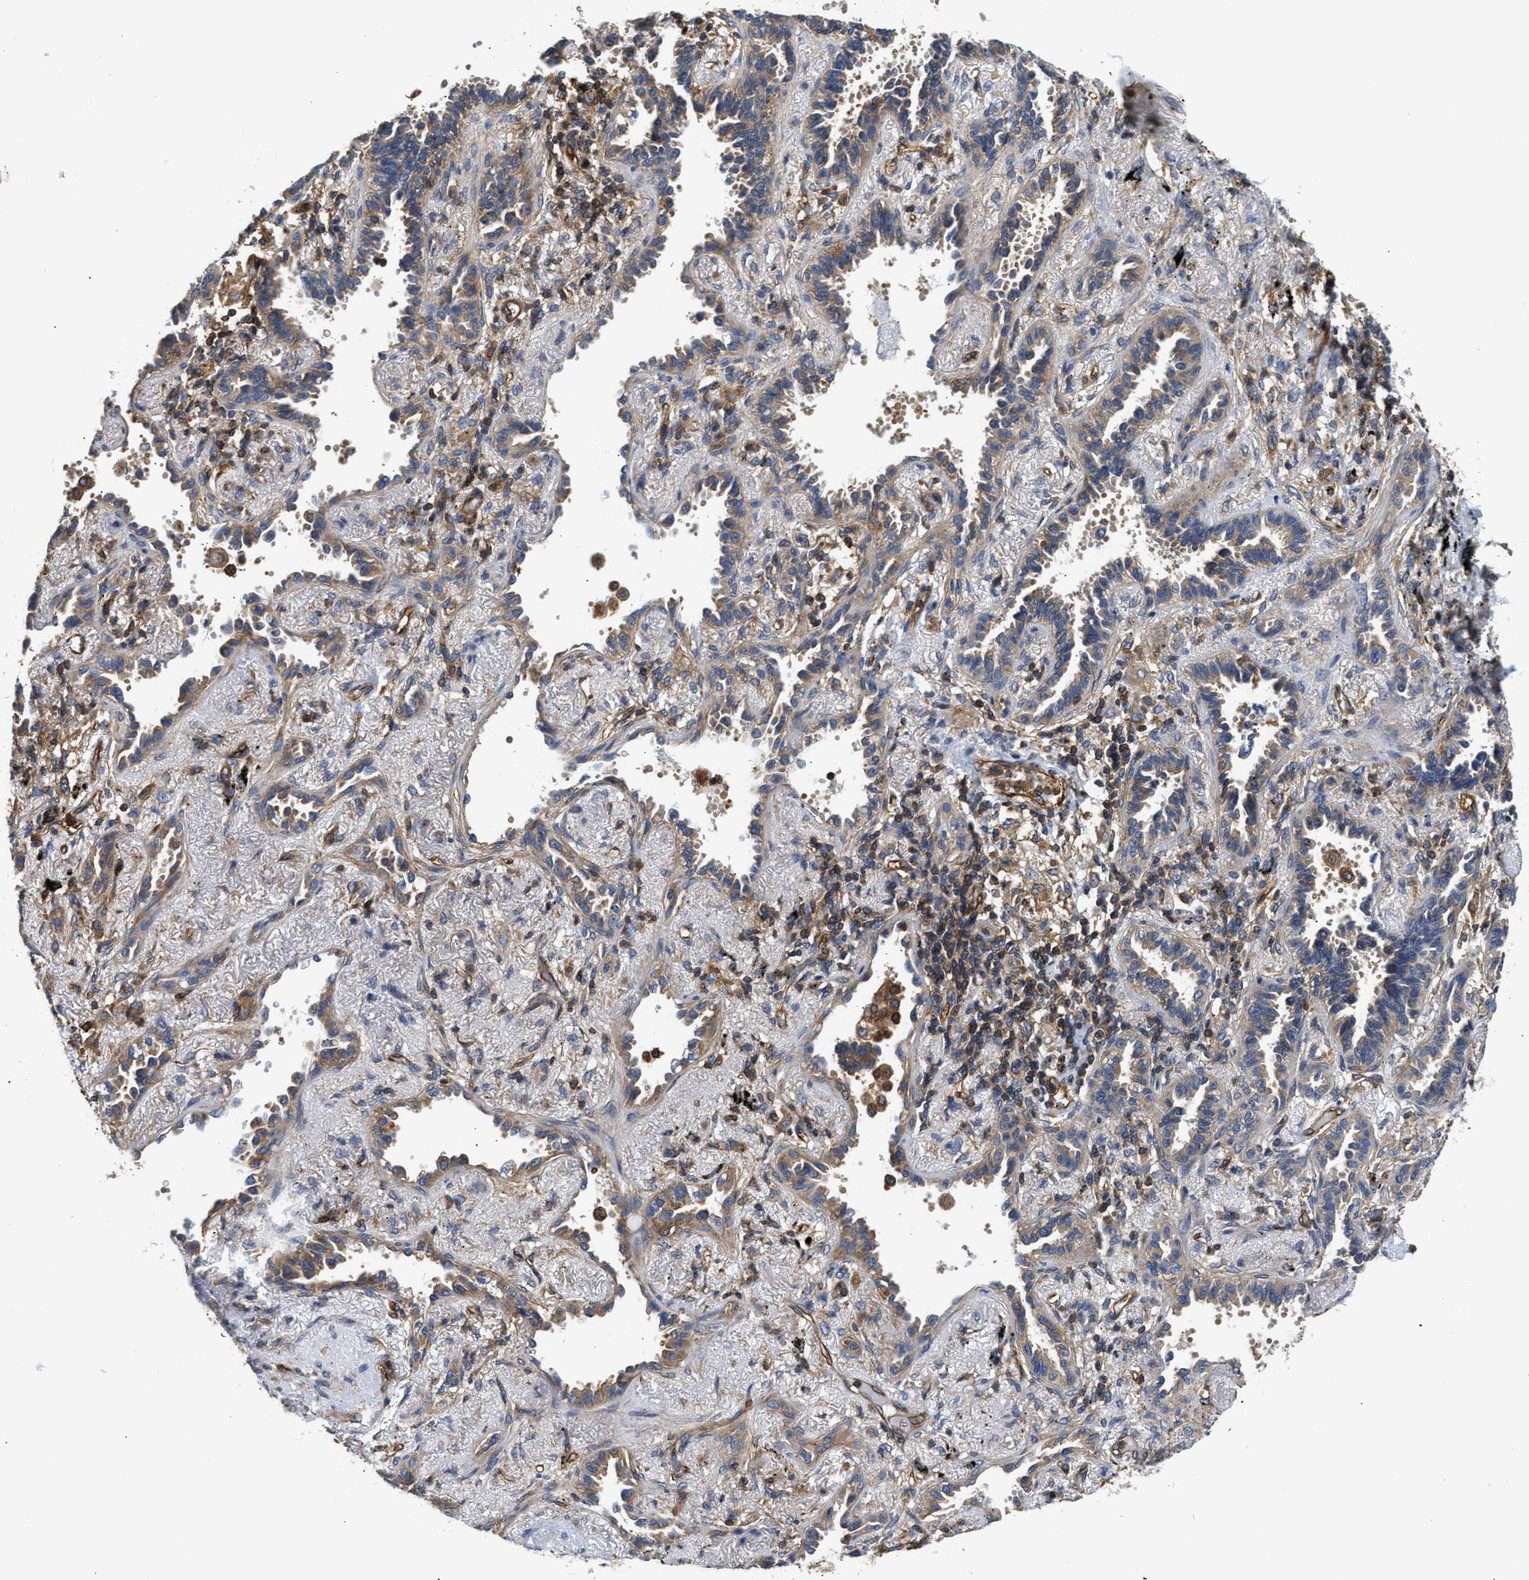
{"staining": {"intensity": "weak", "quantity": ">75%", "location": "cytoplasmic/membranous"}, "tissue": "lung cancer", "cell_type": "Tumor cells", "image_type": "cancer", "snomed": [{"axis": "morphology", "description": "Adenocarcinoma, NOS"}, {"axis": "topography", "description": "Lung"}], "caption": "Immunohistochemistry (IHC) micrograph of neoplastic tissue: human adenocarcinoma (lung) stained using IHC reveals low levels of weak protein expression localized specifically in the cytoplasmic/membranous of tumor cells, appearing as a cytoplasmic/membranous brown color.", "gene": "SAMD9L", "patient": {"sex": "male", "age": 59}}